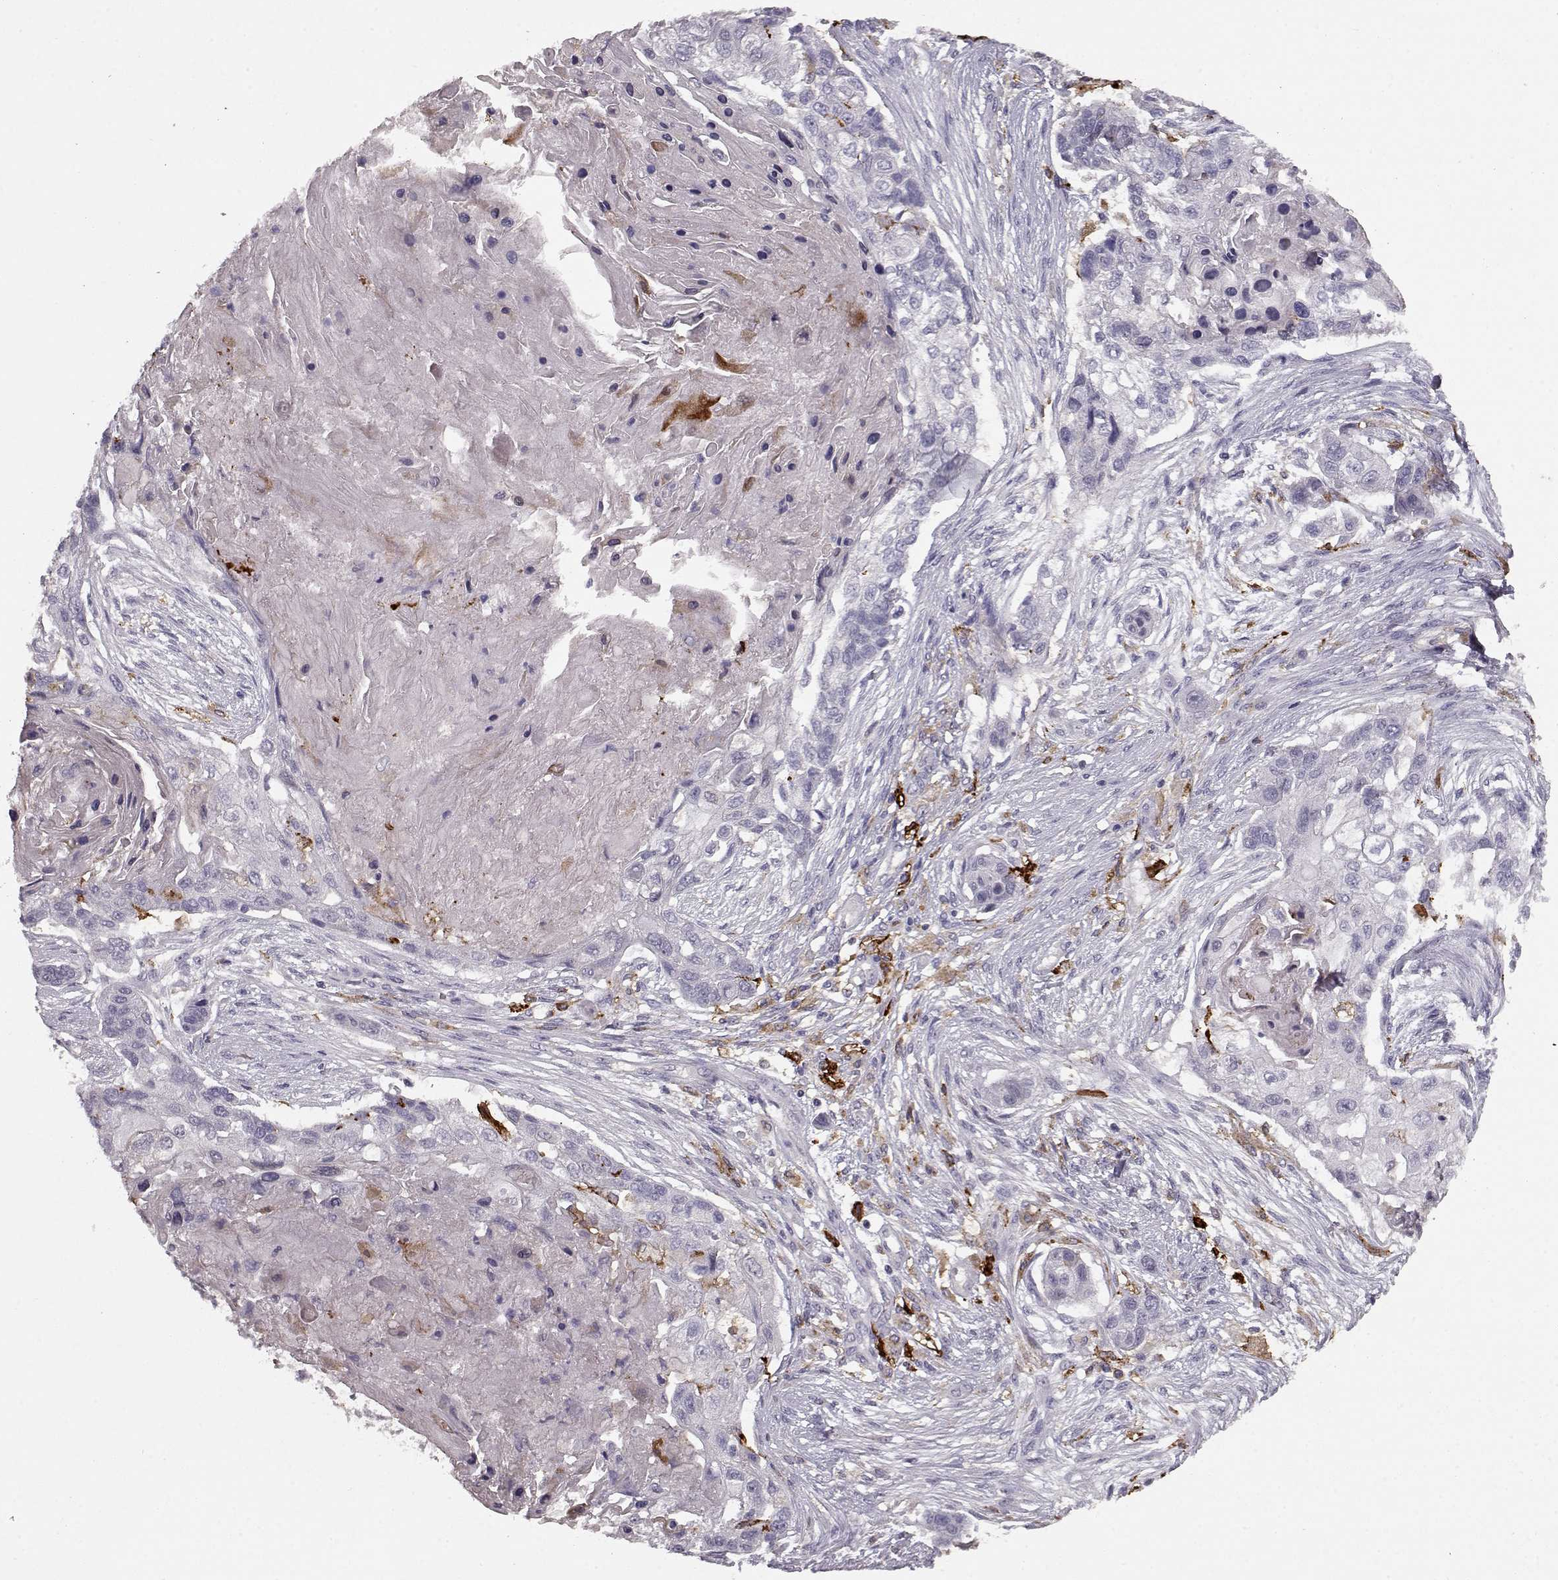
{"staining": {"intensity": "negative", "quantity": "none", "location": "none"}, "tissue": "lung cancer", "cell_type": "Tumor cells", "image_type": "cancer", "snomed": [{"axis": "morphology", "description": "Squamous cell carcinoma, NOS"}, {"axis": "topography", "description": "Lung"}], "caption": "Tumor cells show no significant protein staining in lung cancer (squamous cell carcinoma). (Brightfield microscopy of DAB immunohistochemistry at high magnification).", "gene": "CCNF", "patient": {"sex": "male", "age": 69}}